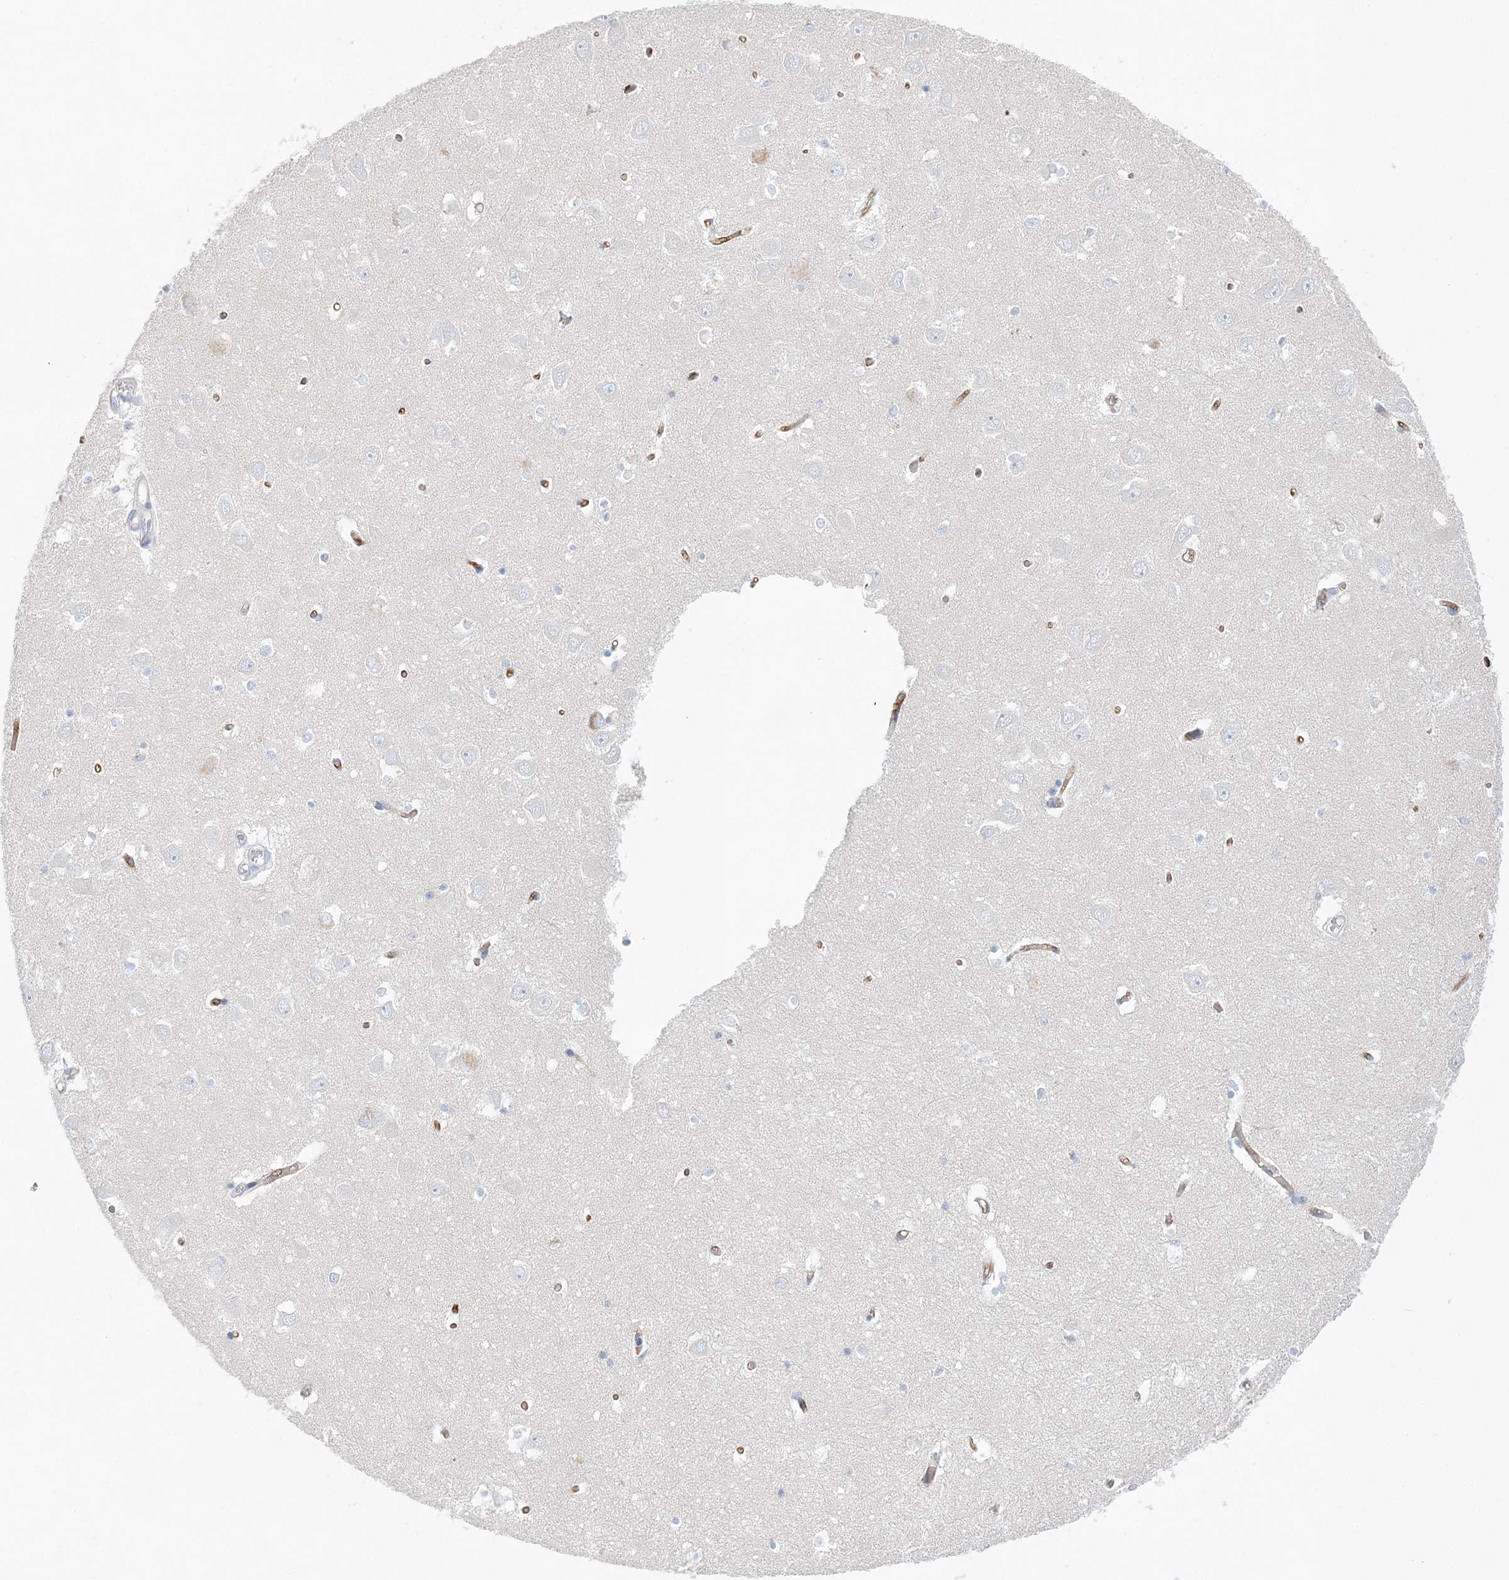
{"staining": {"intensity": "negative", "quantity": "none", "location": "none"}, "tissue": "hippocampus", "cell_type": "Glial cells", "image_type": "normal", "snomed": [{"axis": "morphology", "description": "Normal tissue, NOS"}, {"axis": "topography", "description": "Hippocampus"}], "caption": "Immunohistochemistry image of unremarkable human hippocampus stained for a protein (brown), which reveals no staining in glial cells.", "gene": "SLC5A6", "patient": {"sex": "male", "age": 70}}